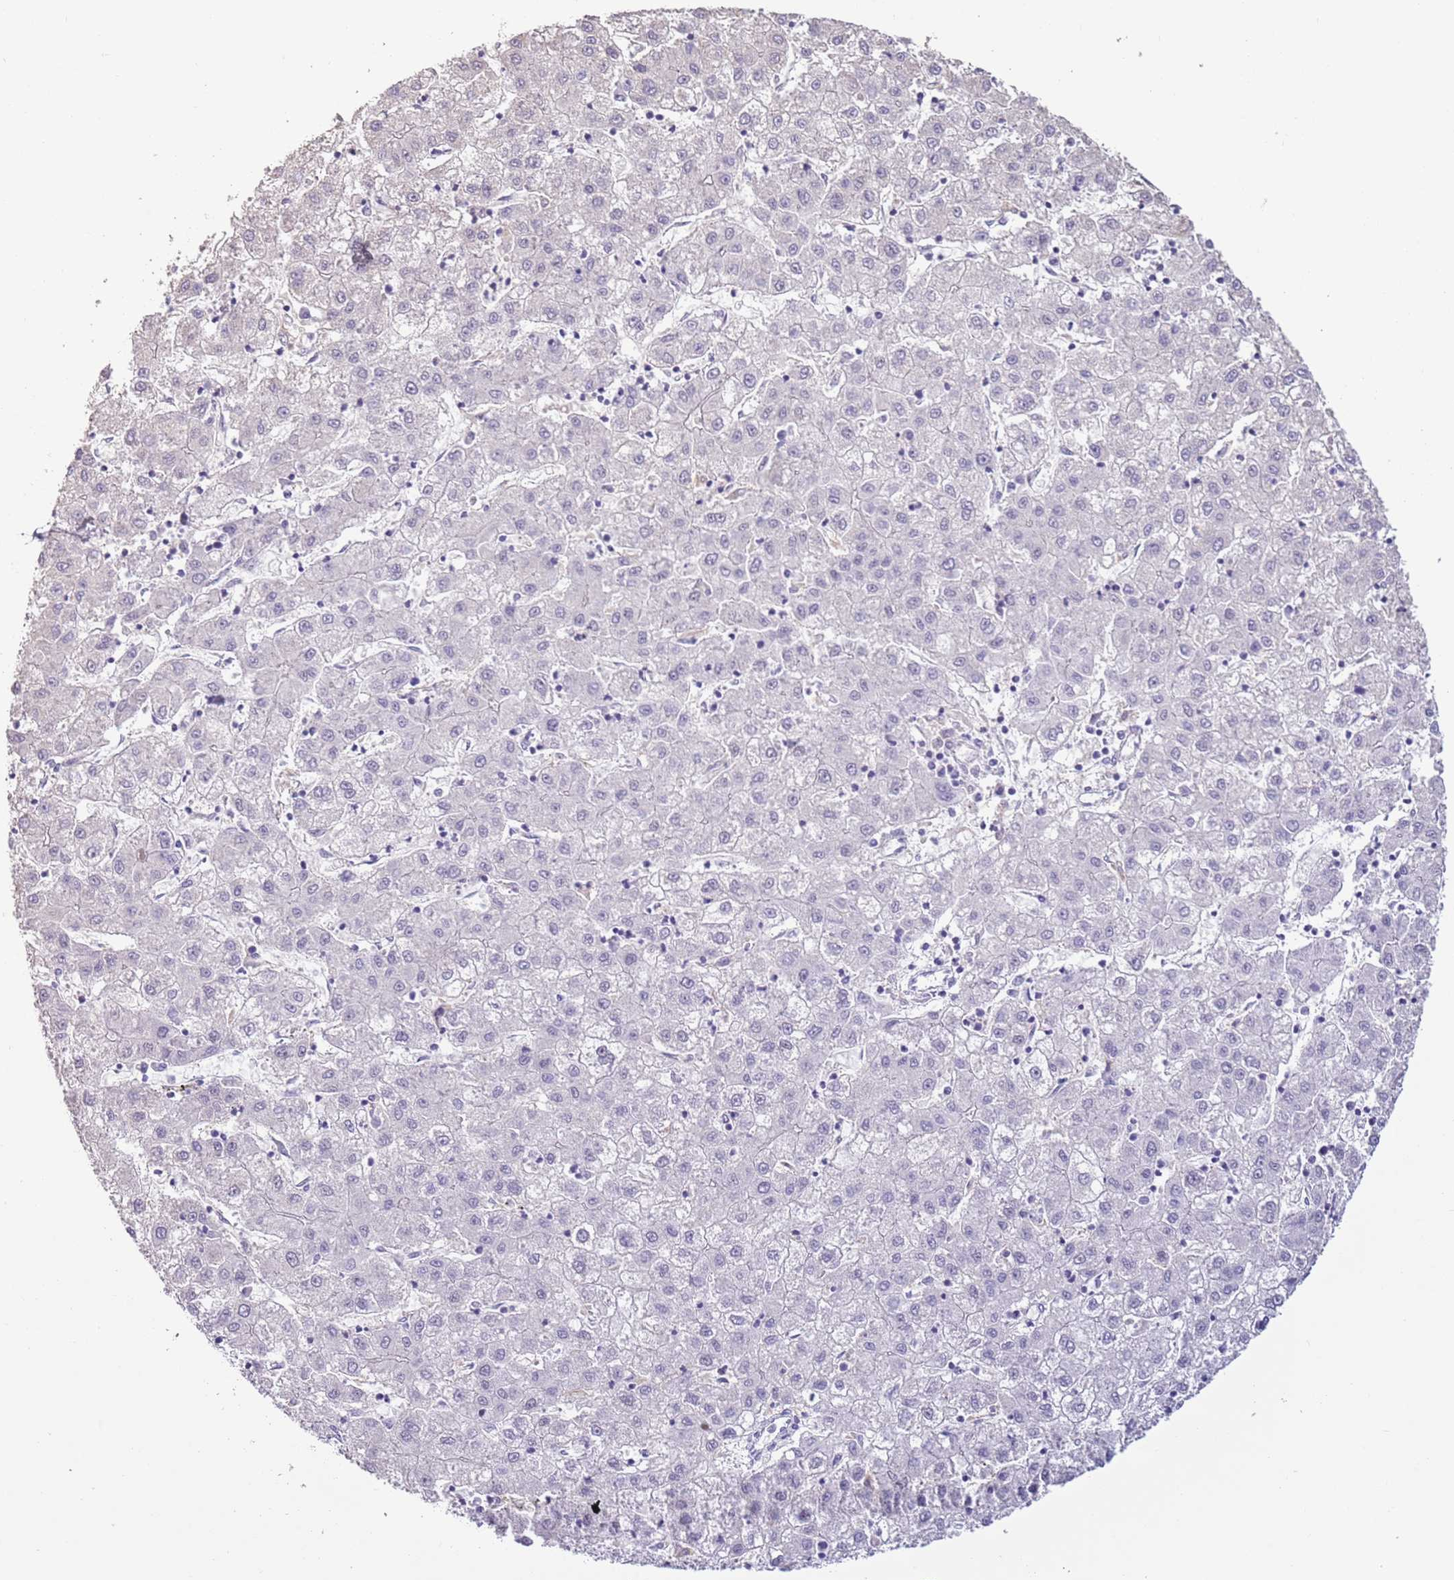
{"staining": {"intensity": "negative", "quantity": "none", "location": "none"}, "tissue": "liver cancer", "cell_type": "Tumor cells", "image_type": "cancer", "snomed": [{"axis": "morphology", "description": "Carcinoma, Hepatocellular, NOS"}, {"axis": "topography", "description": "Liver"}], "caption": "Photomicrograph shows no significant protein staining in tumor cells of liver cancer. Brightfield microscopy of IHC stained with DAB (3,3'-diaminobenzidine) (brown) and hematoxylin (blue), captured at high magnification.", "gene": "CAPN9", "patient": {"sex": "male", "age": 72}}